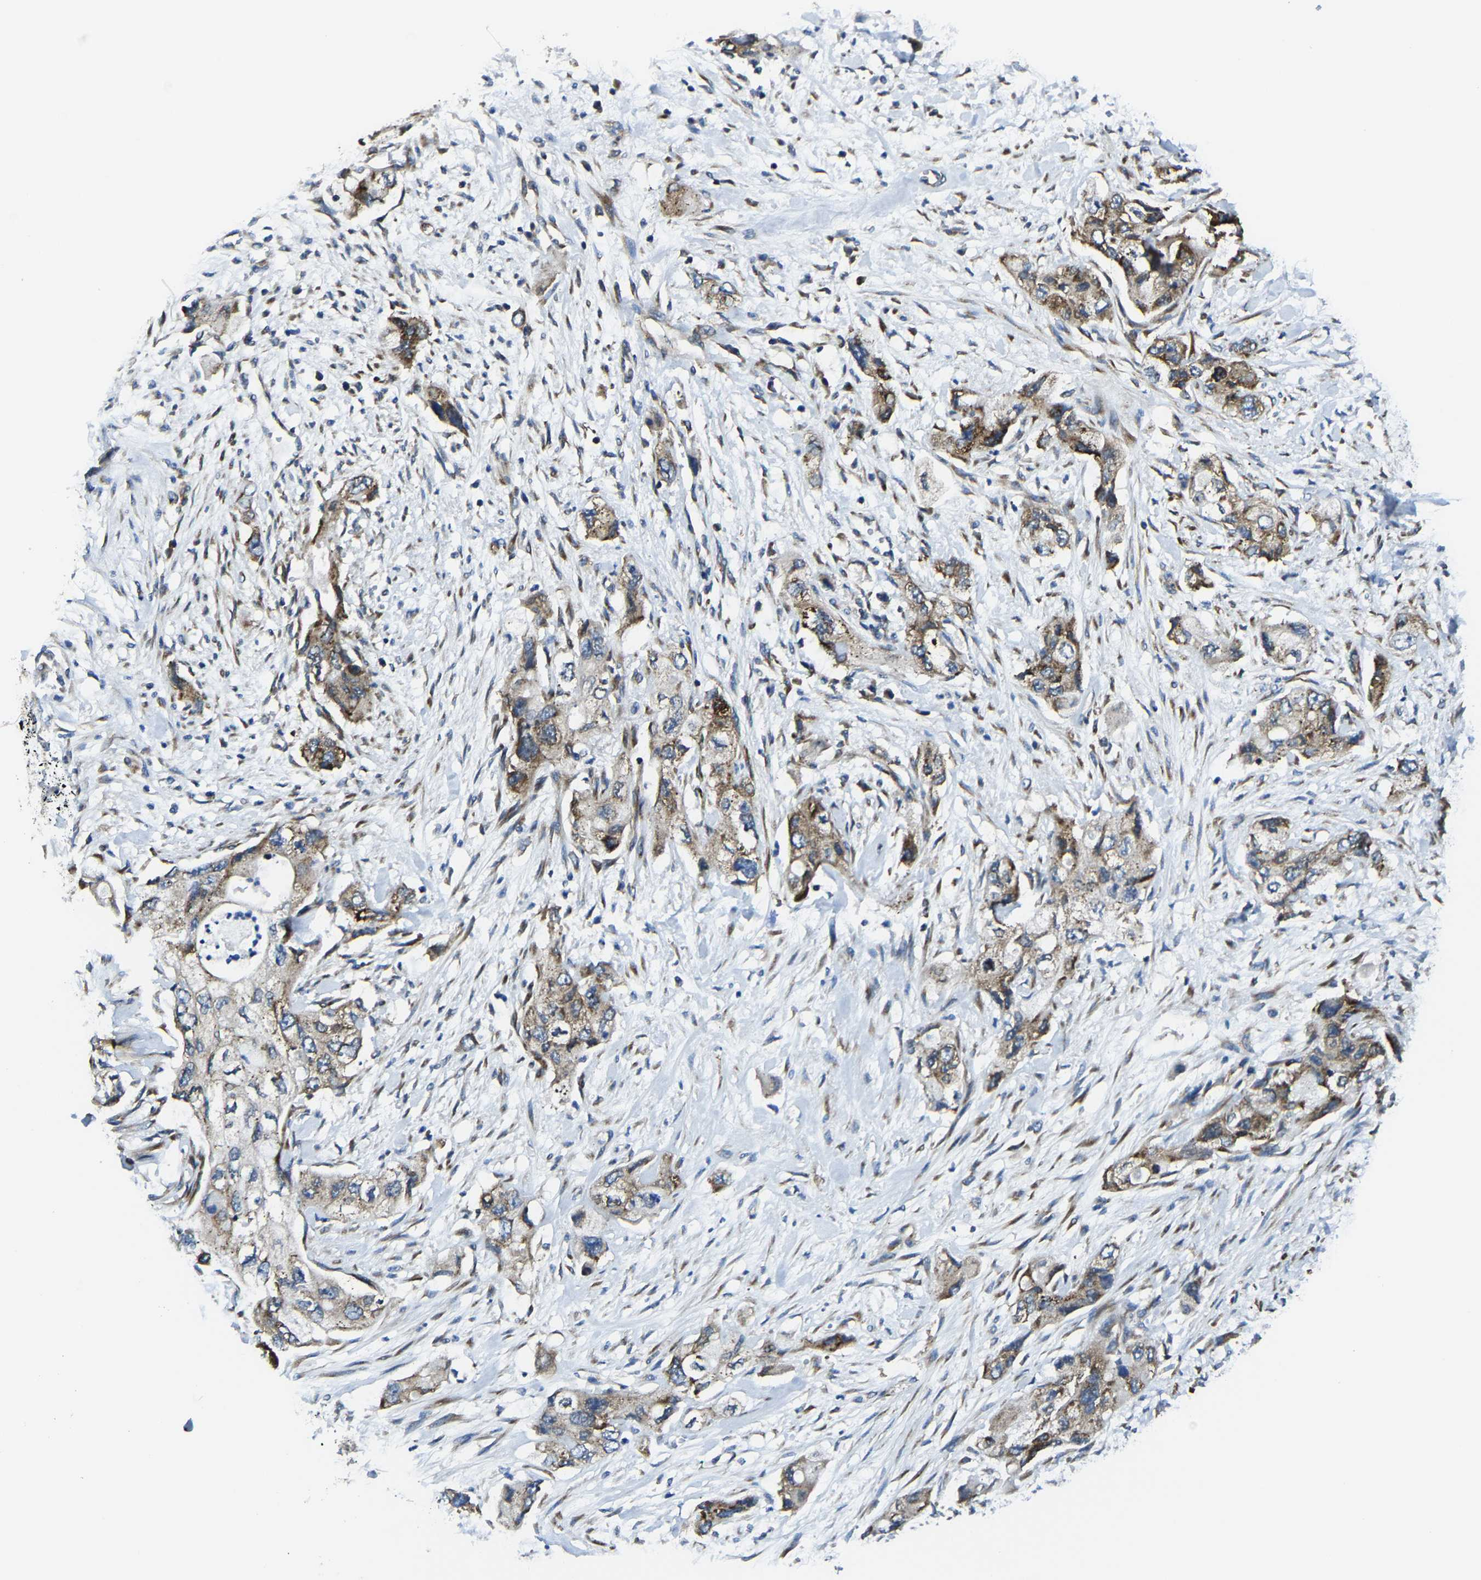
{"staining": {"intensity": "moderate", "quantity": ">75%", "location": "cytoplasmic/membranous"}, "tissue": "pancreatic cancer", "cell_type": "Tumor cells", "image_type": "cancer", "snomed": [{"axis": "morphology", "description": "Adenocarcinoma, NOS"}, {"axis": "topography", "description": "Pancreas"}], "caption": "Pancreatic cancer tissue exhibits moderate cytoplasmic/membranous expression in about >75% of tumor cells (Stains: DAB (3,3'-diaminobenzidine) in brown, nuclei in blue, Microscopy: brightfield microscopy at high magnification).", "gene": "G3BP2", "patient": {"sex": "female", "age": 73}}